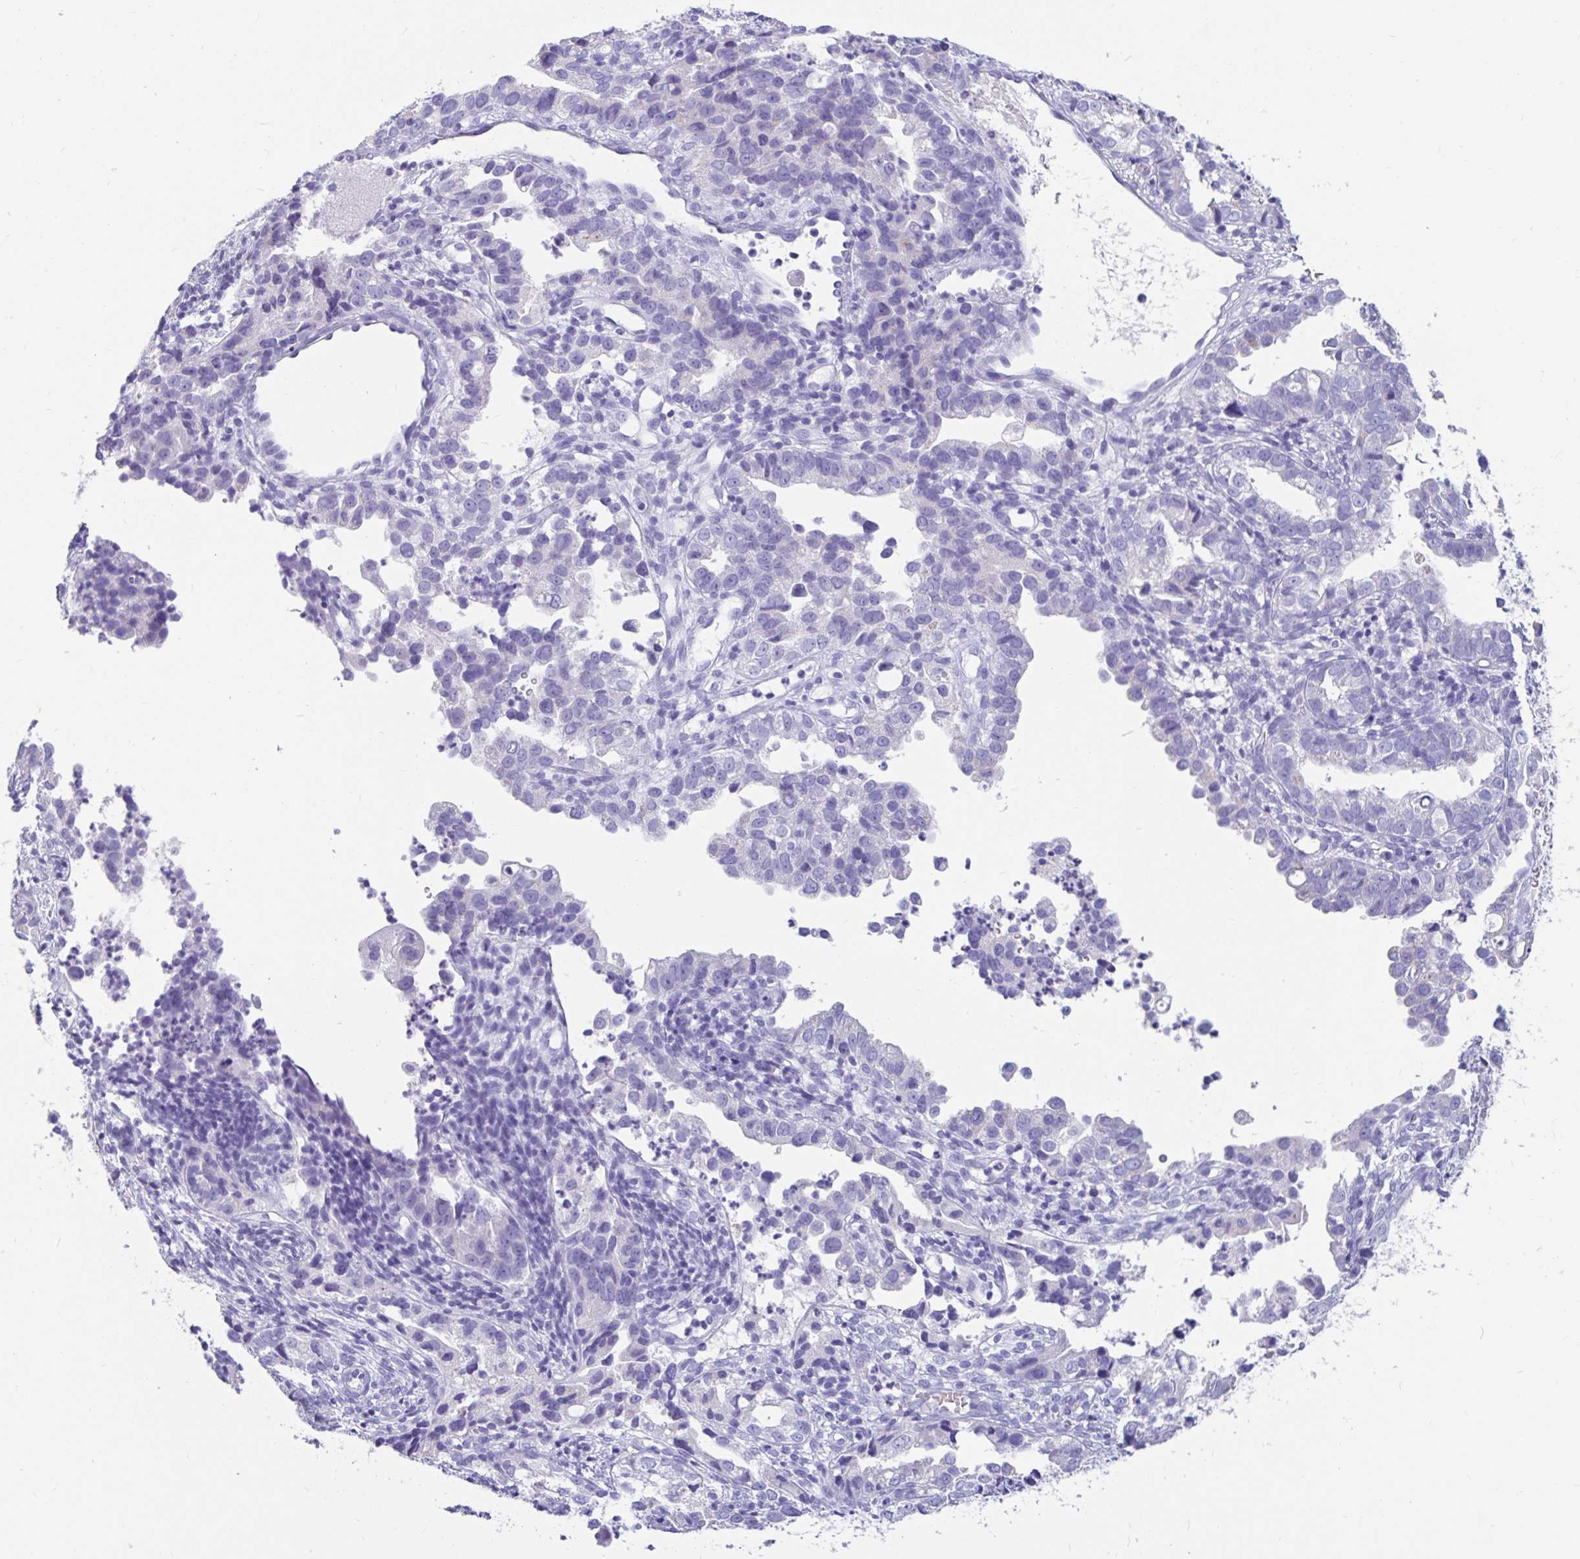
{"staining": {"intensity": "negative", "quantity": "none", "location": "none"}, "tissue": "endometrial cancer", "cell_type": "Tumor cells", "image_type": "cancer", "snomed": [{"axis": "morphology", "description": "Adenocarcinoma, NOS"}, {"axis": "topography", "description": "Endometrium"}], "caption": "This is an IHC histopathology image of endometrial cancer. There is no expression in tumor cells.", "gene": "ZPBP2", "patient": {"sex": "female", "age": 57}}